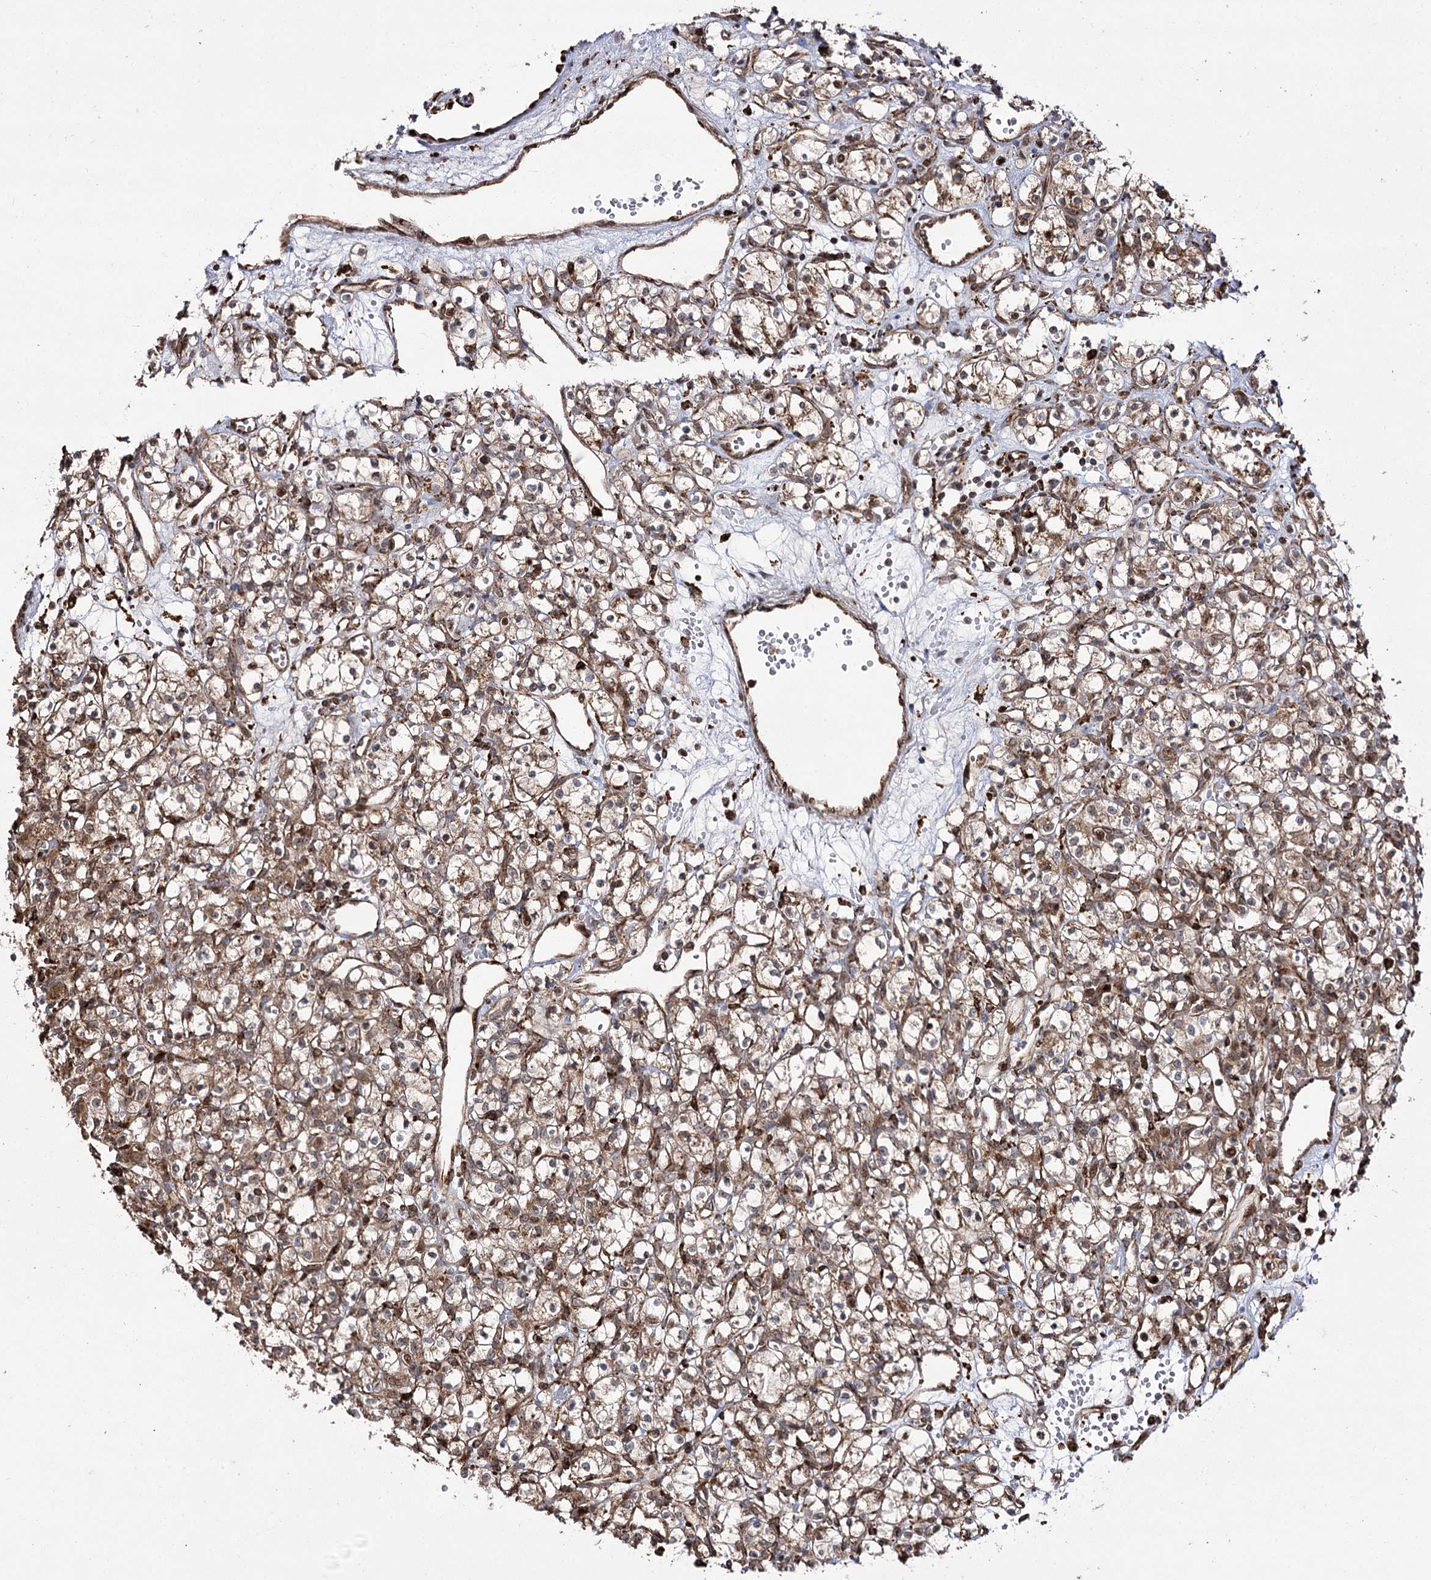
{"staining": {"intensity": "weak", "quantity": ">75%", "location": "cytoplasmic/membranous"}, "tissue": "renal cancer", "cell_type": "Tumor cells", "image_type": "cancer", "snomed": [{"axis": "morphology", "description": "Adenocarcinoma, NOS"}, {"axis": "topography", "description": "Kidney"}], "caption": "Weak cytoplasmic/membranous protein staining is seen in approximately >75% of tumor cells in renal cancer.", "gene": "FANCL", "patient": {"sex": "female", "age": 59}}